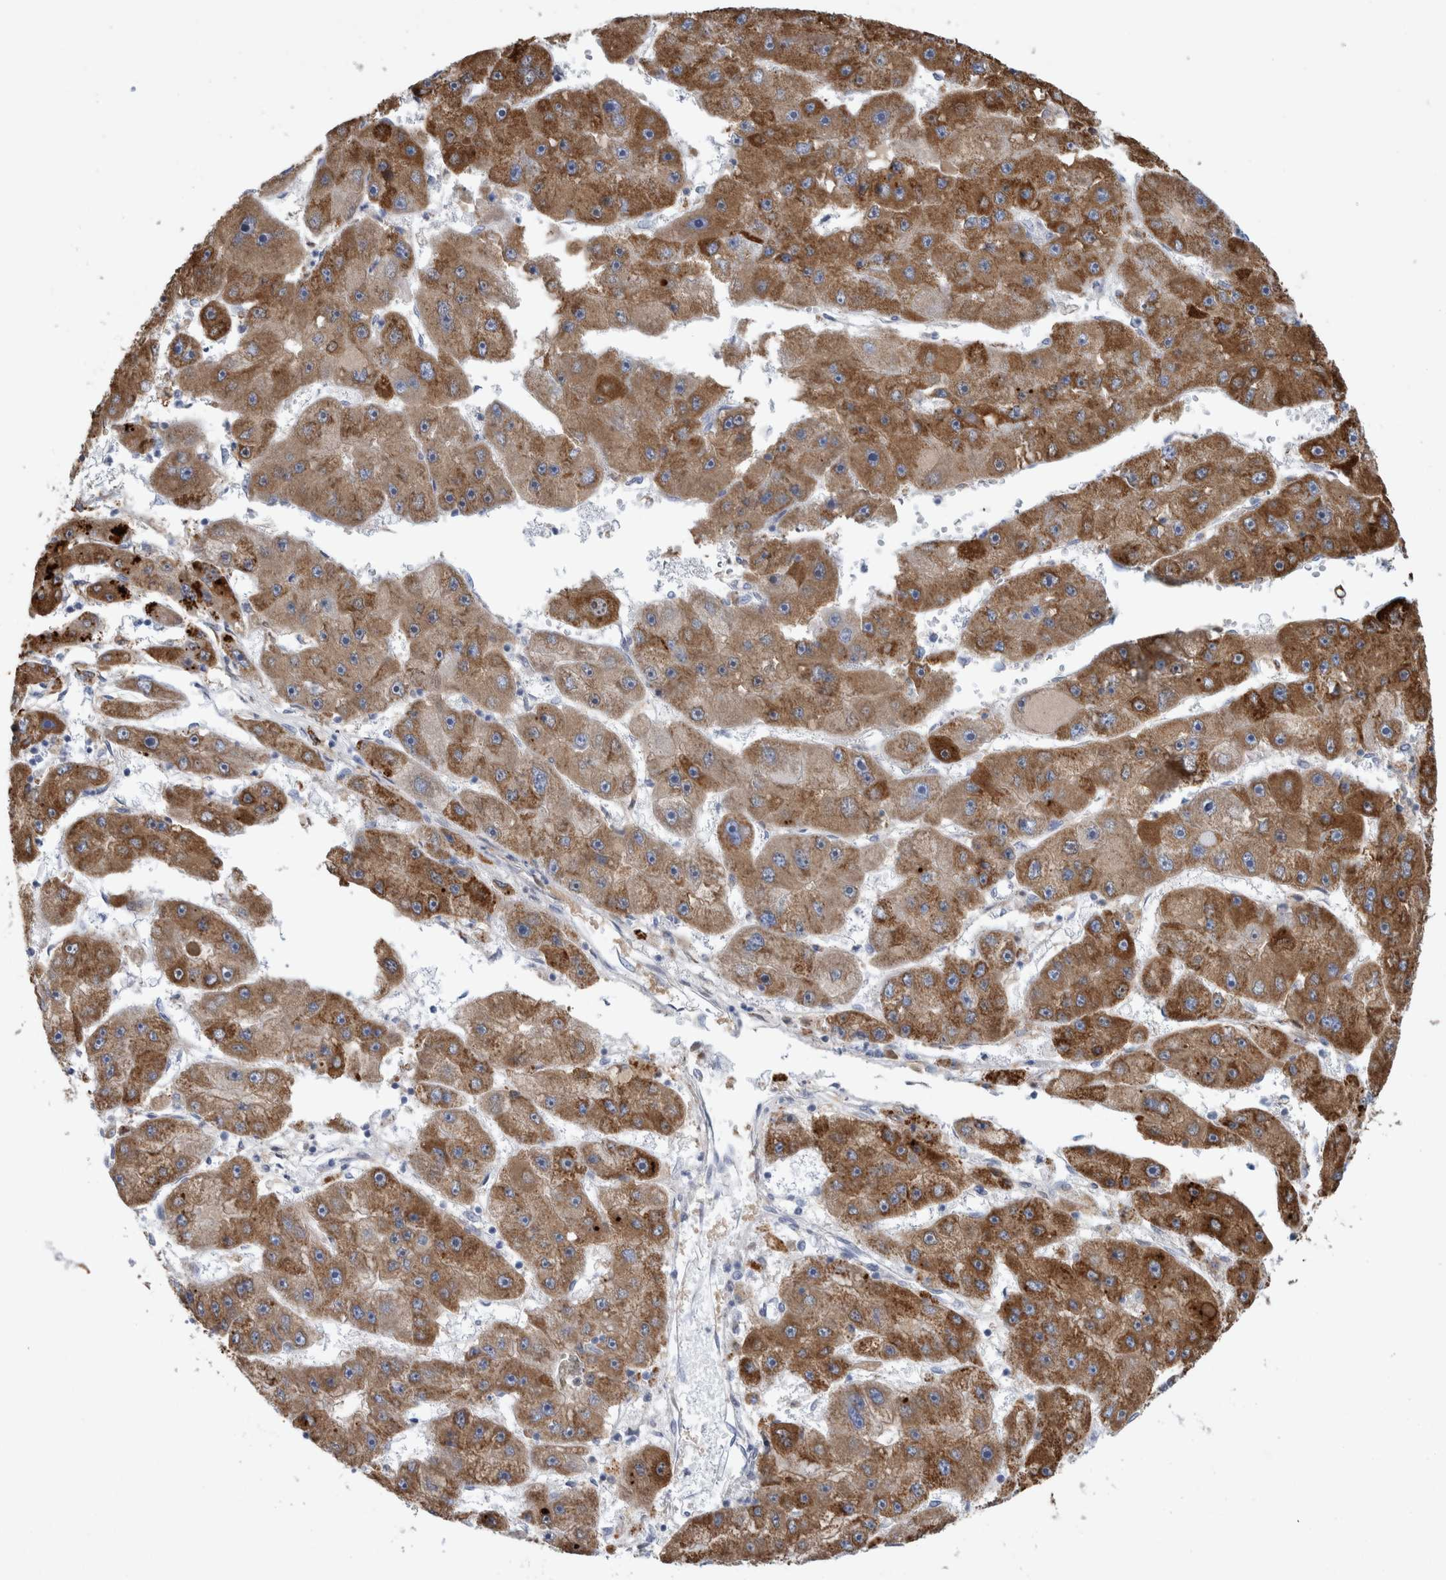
{"staining": {"intensity": "strong", "quantity": "25%-75%", "location": "cytoplasmic/membranous"}, "tissue": "liver cancer", "cell_type": "Tumor cells", "image_type": "cancer", "snomed": [{"axis": "morphology", "description": "Carcinoma, Hepatocellular, NOS"}, {"axis": "topography", "description": "Liver"}], "caption": "Immunohistochemical staining of liver cancer exhibits high levels of strong cytoplasmic/membranous staining in approximately 25%-75% of tumor cells.", "gene": "GATM", "patient": {"sex": "female", "age": 61}}